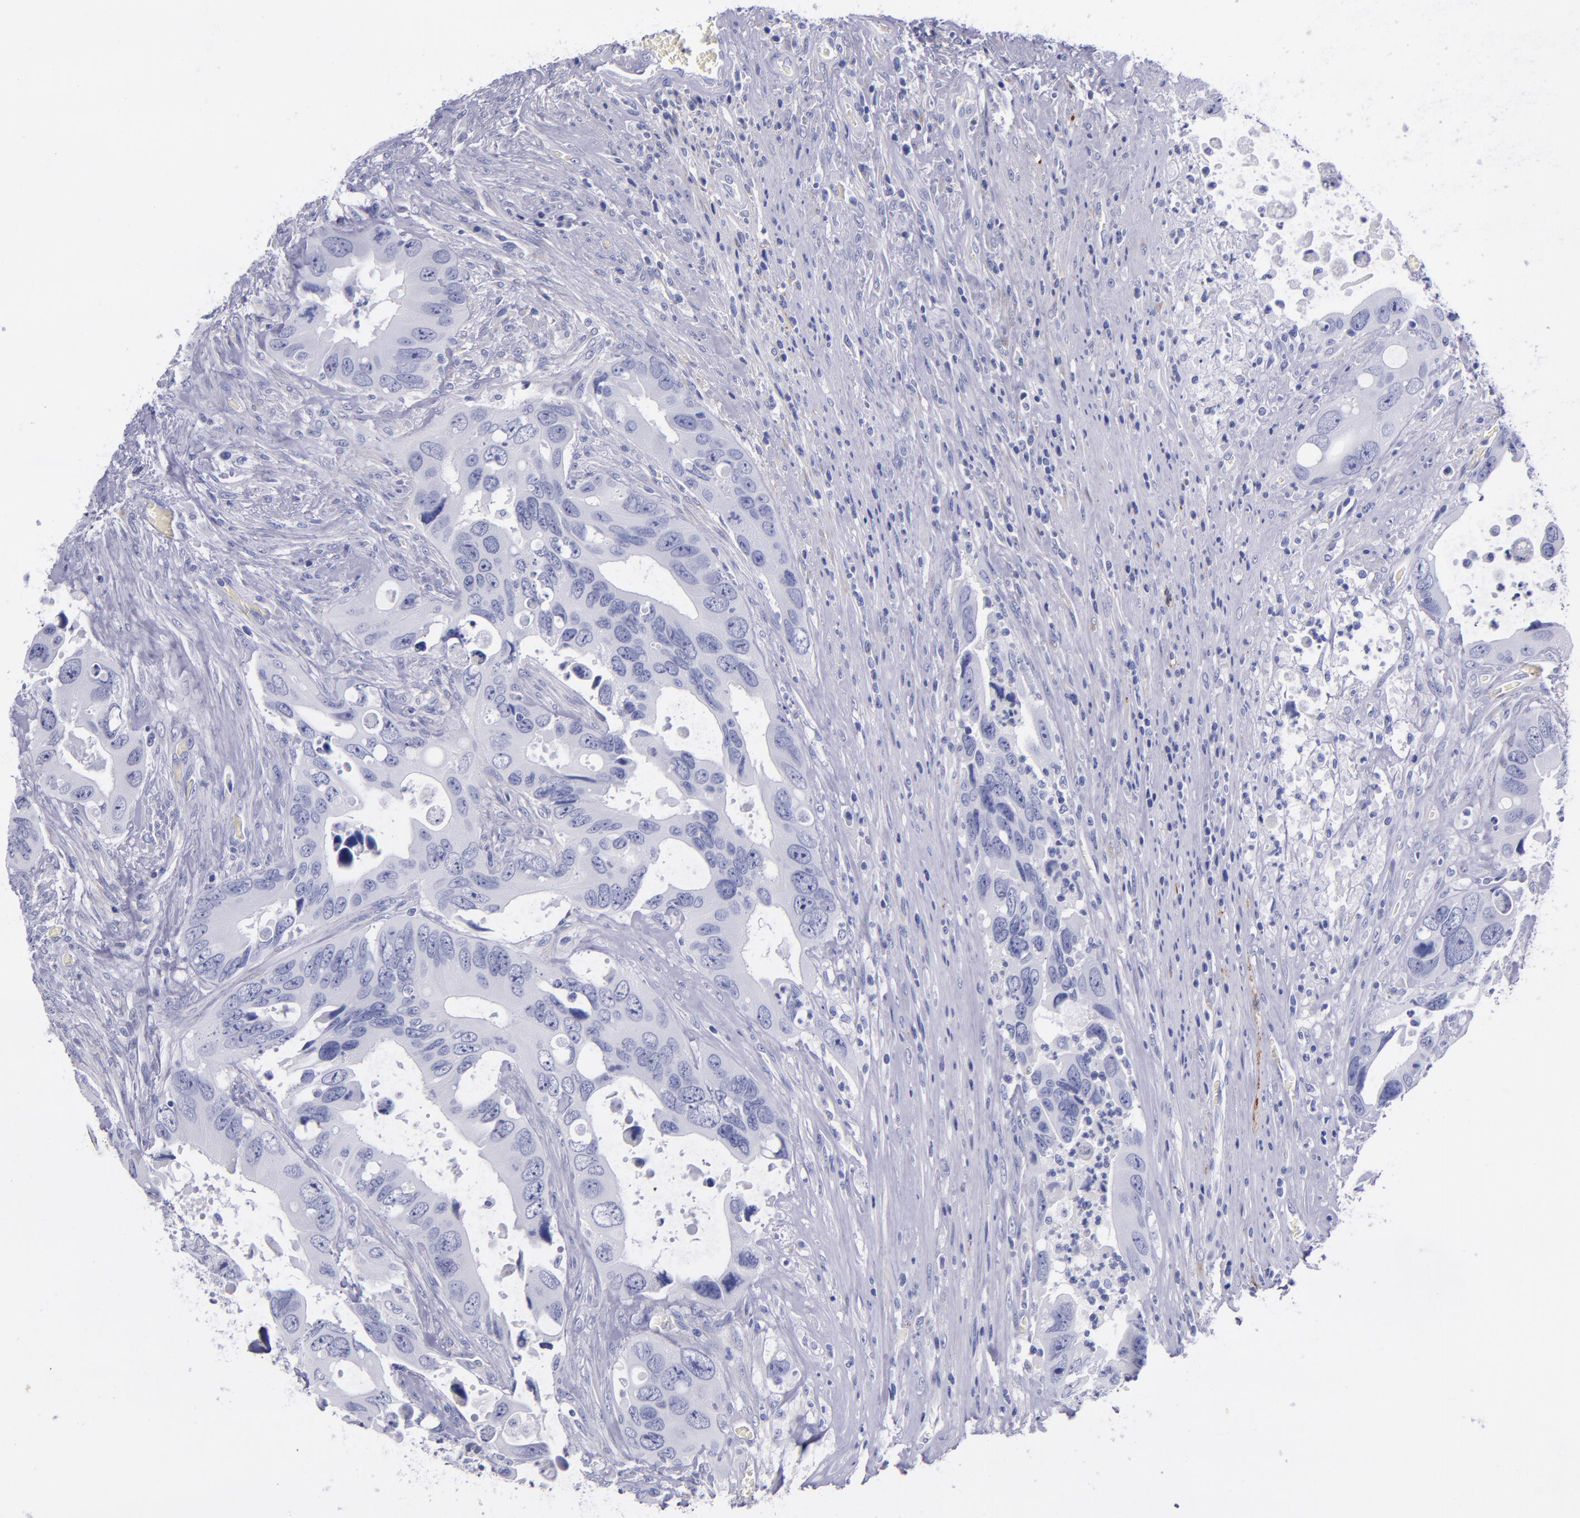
{"staining": {"intensity": "negative", "quantity": "none", "location": "none"}, "tissue": "colorectal cancer", "cell_type": "Tumor cells", "image_type": "cancer", "snomed": [{"axis": "morphology", "description": "Adenocarcinoma, NOS"}, {"axis": "topography", "description": "Rectum"}], "caption": "Immunohistochemistry (IHC) histopathology image of human colorectal adenocarcinoma stained for a protein (brown), which shows no expression in tumor cells.", "gene": "SV2A", "patient": {"sex": "male", "age": 70}}